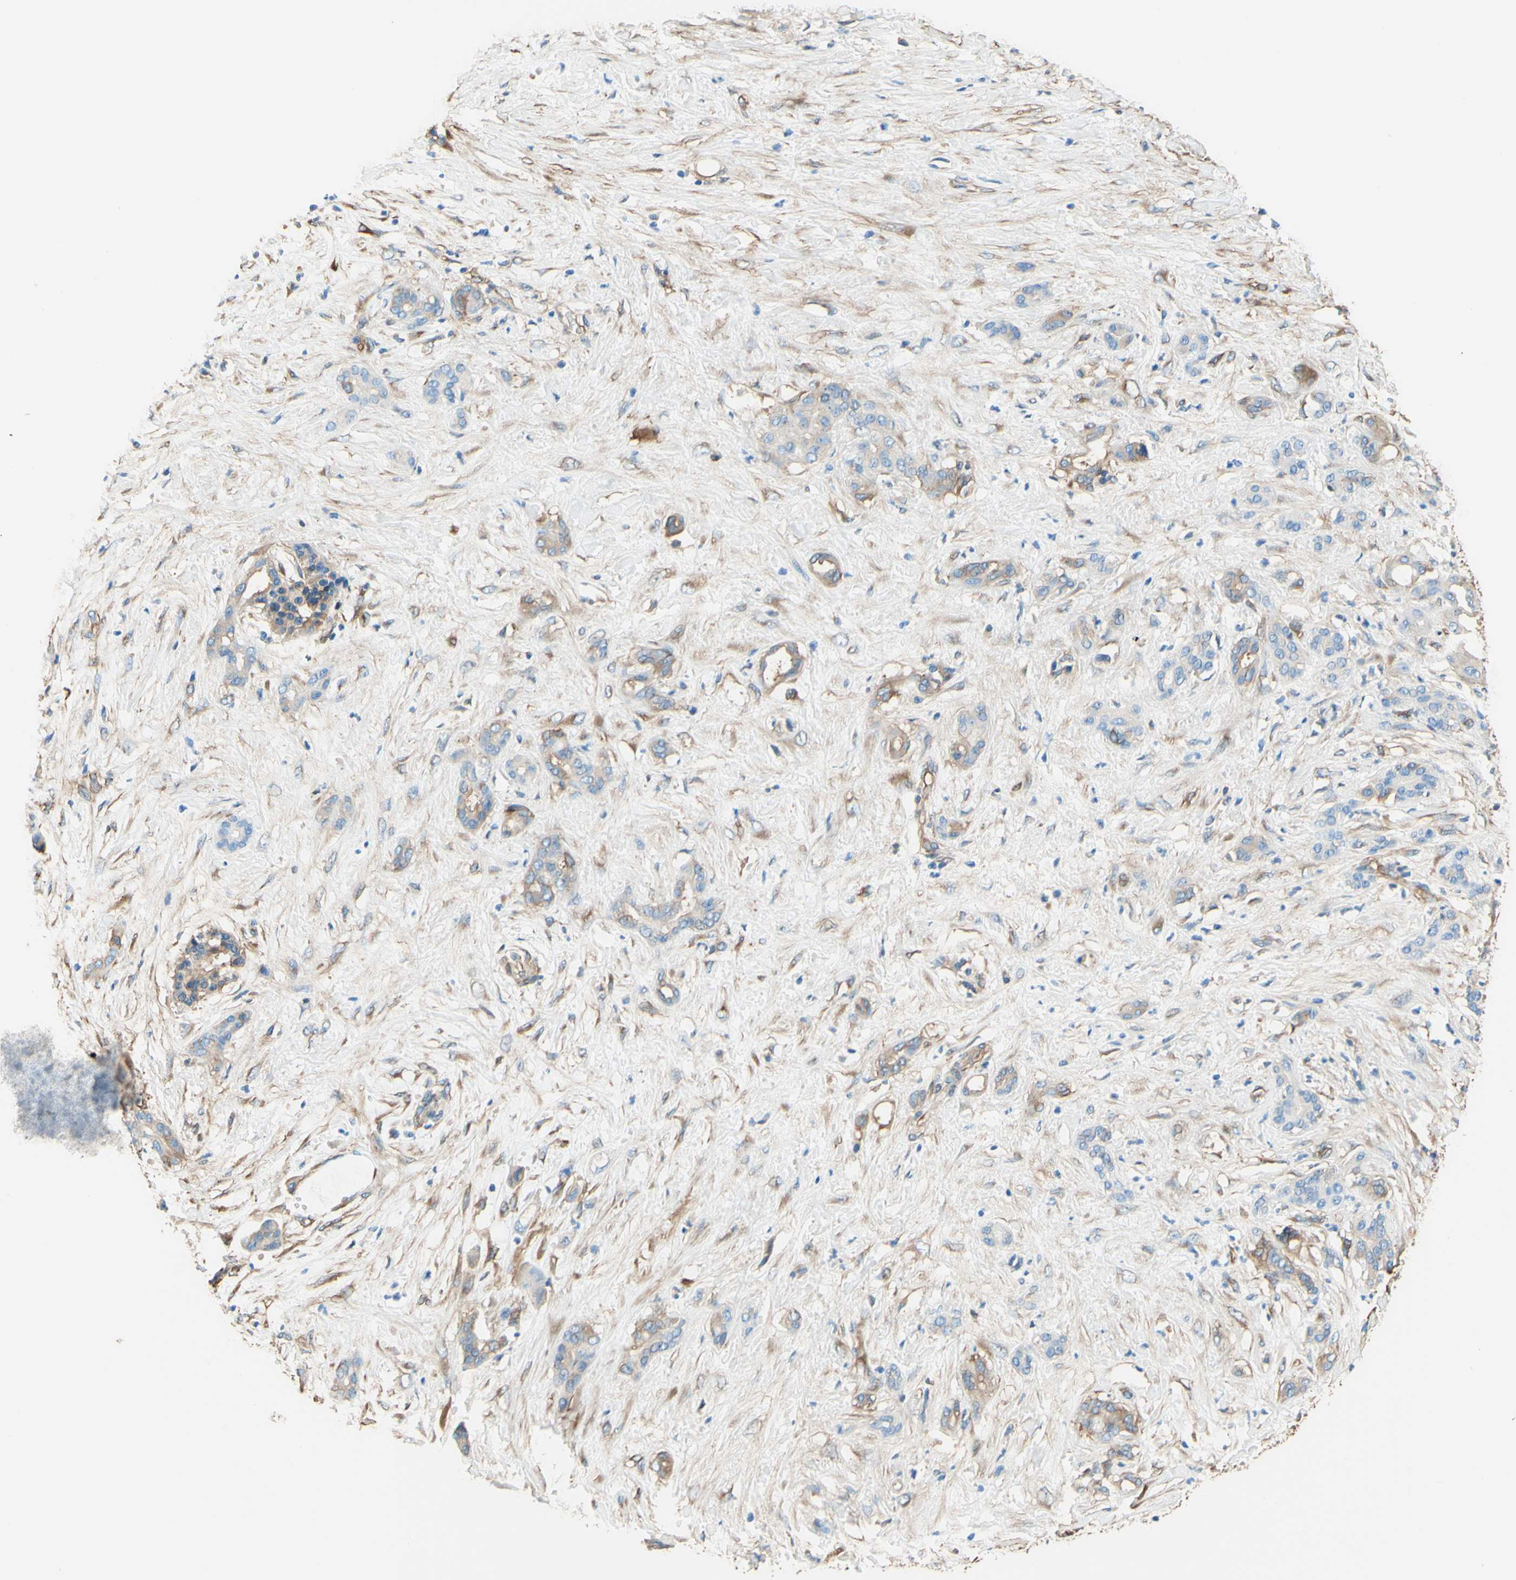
{"staining": {"intensity": "weak", "quantity": "25%-75%", "location": "cytoplasmic/membranous"}, "tissue": "pancreatic cancer", "cell_type": "Tumor cells", "image_type": "cancer", "snomed": [{"axis": "morphology", "description": "Adenocarcinoma, NOS"}, {"axis": "topography", "description": "Pancreas"}], "caption": "Pancreatic cancer stained with IHC demonstrates weak cytoplasmic/membranous staining in approximately 25%-75% of tumor cells. (Stains: DAB (3,3'-diaminobenzidine) in brown, nuclei in blue, Microscopy: brightfield microscopy at high magnification).", "gene": "DPYSL3", "patient": {"sex": "male", "age": 41}}